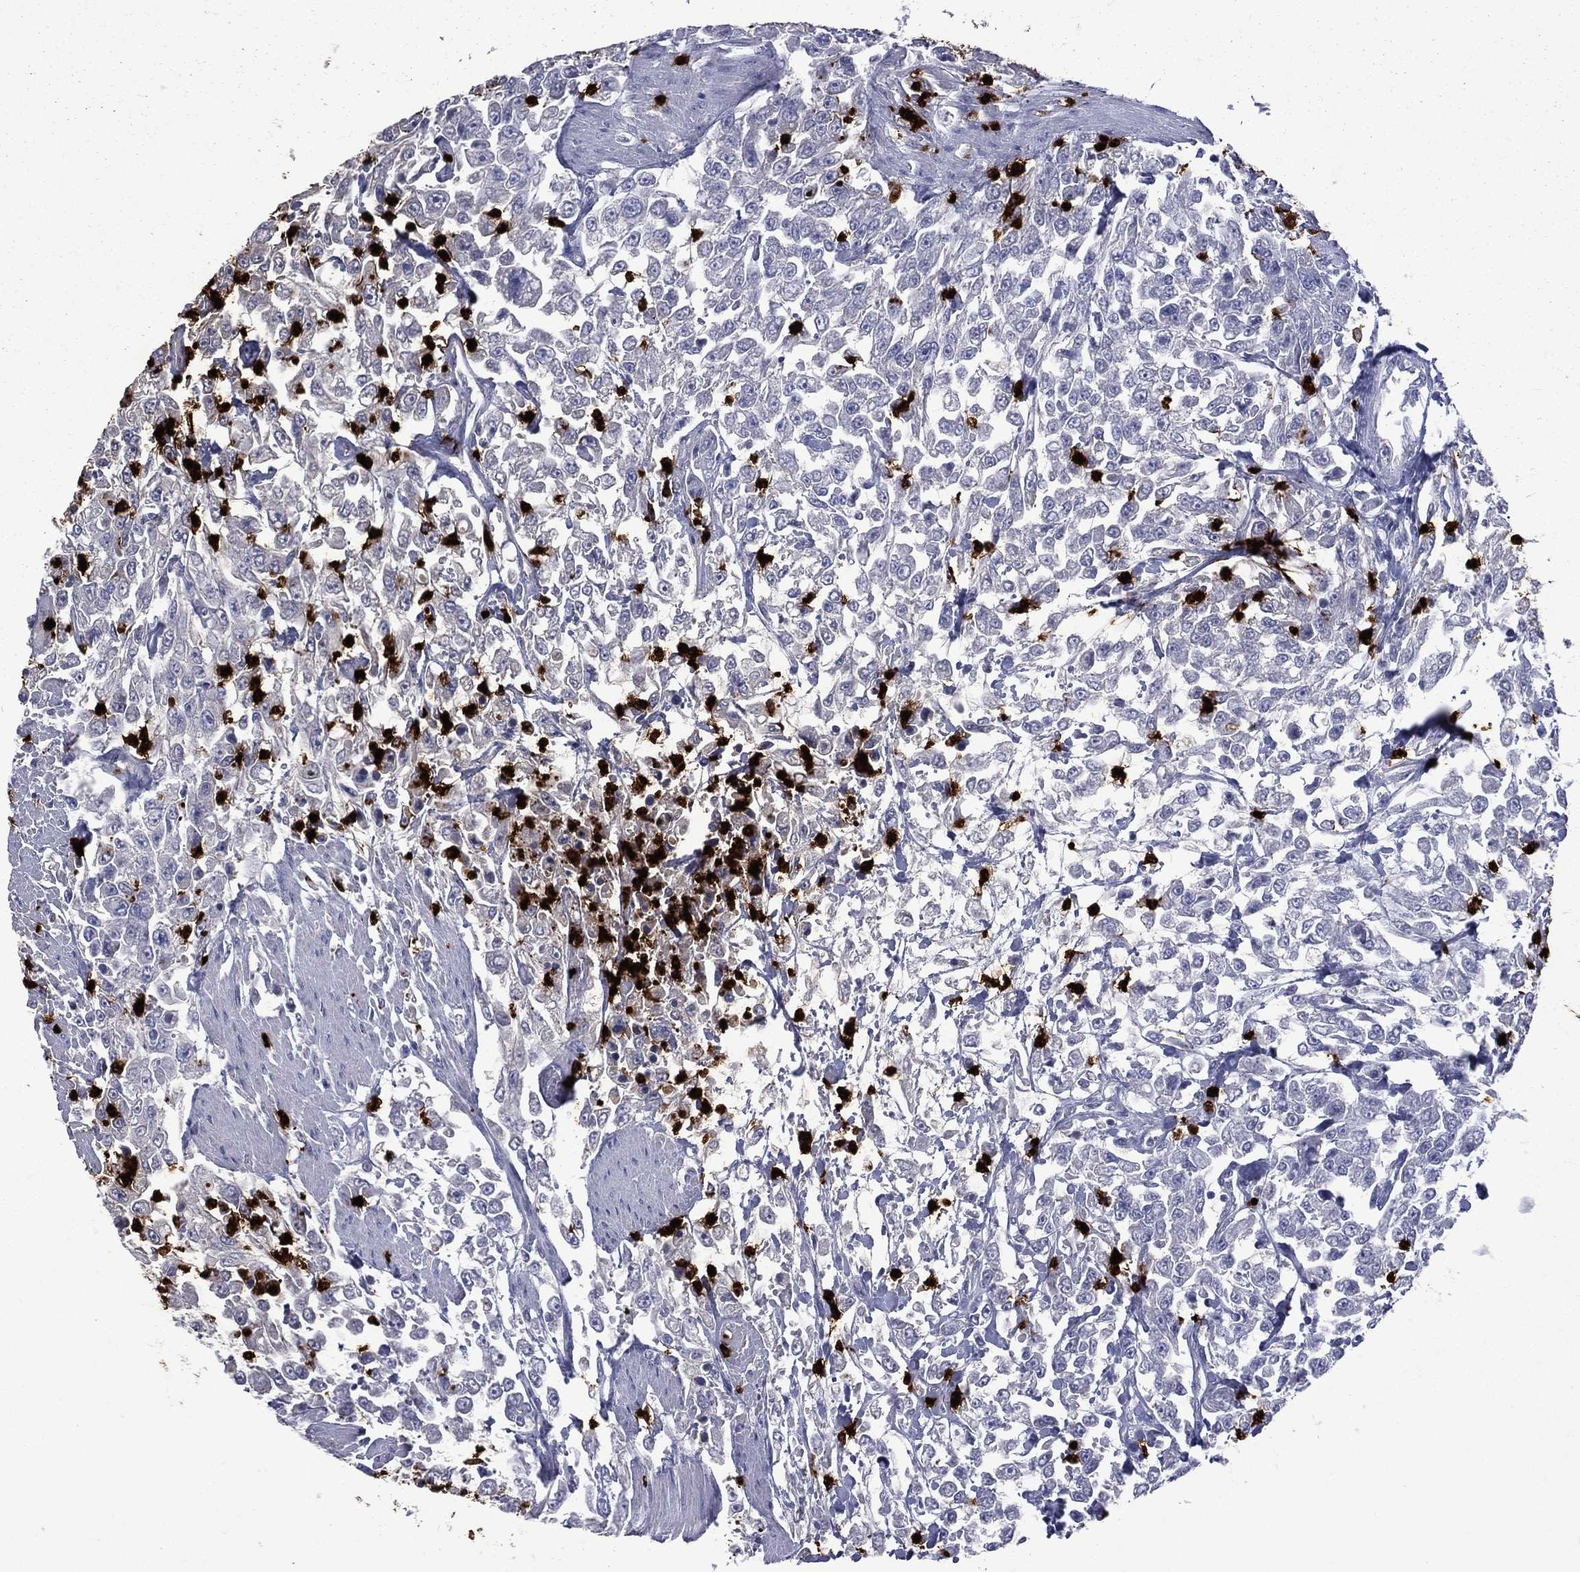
{"staining": {"intensity": "negative", "quantity": "none", "location": "none"}, "tissue": "urothelial cancer", "cell_type": "Tumor cells", "image_type": "cancer", "snomed": [{"axis": "morphology", "description": "Urothelial carcinoma, High grade"}, {"axis": "topography", "description": "Urinary bladder"}], "caption": "Urothelial cancer stained for a protein using immunohistochemistry demonstrates no positivity tumor cells.", "gene": "ELANE", "patient": {"sex": "male", "age": 46}}